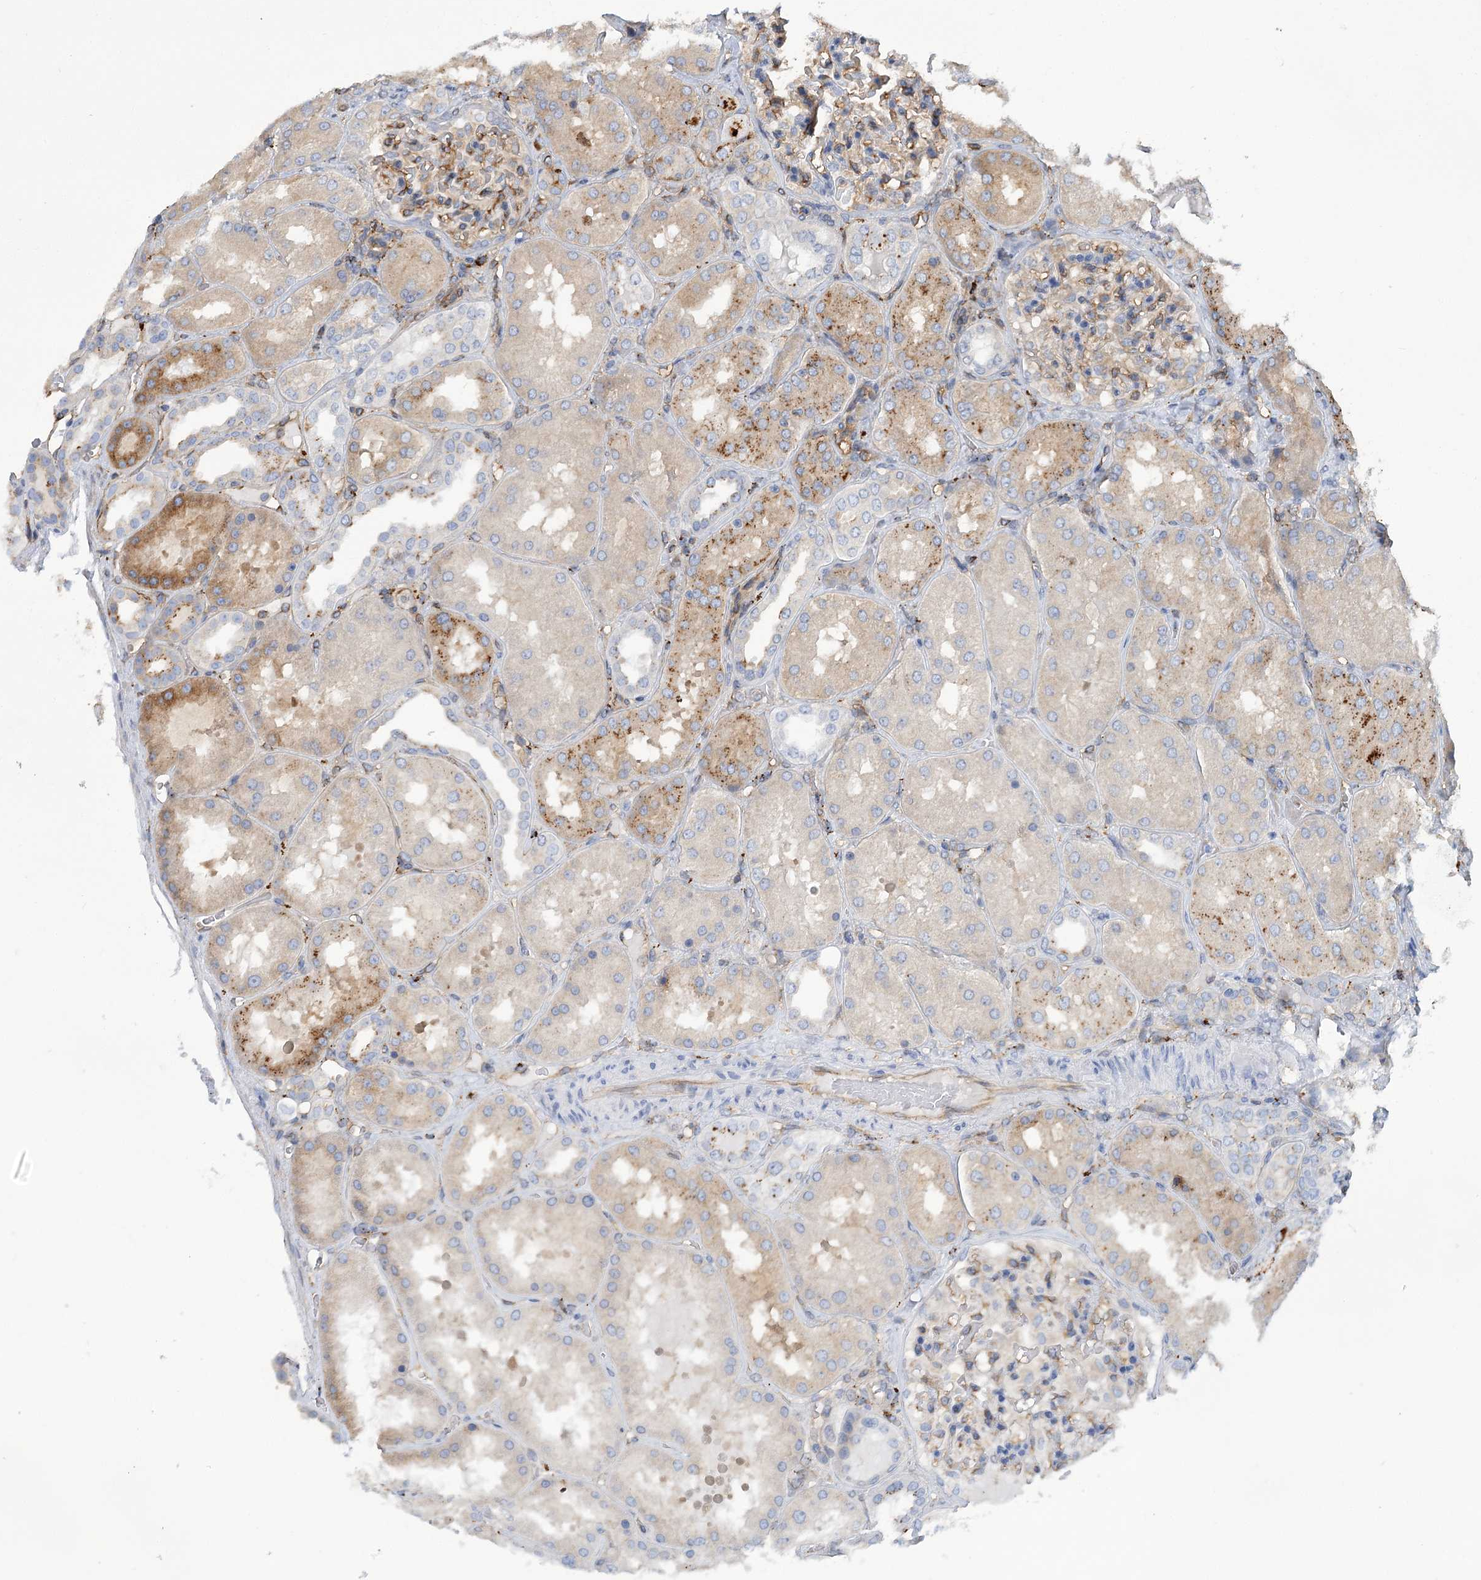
{"staining": {"intensity": "weak", "quantity": "25%-75%", "location": "cytoplasmic/membranous"}, "tissue": "kidney", "cell_type": "Cells in glomeruli", "image_type": "normal", "snomed": [{"axis": "morphology", "description": "Normal tissue, NOS"}, {"axis": "topography", "description": "Kidney"}], "caption": "Immunohistochemistry micrograph of benign kidney stained for a protein (brown), which displays low levels of weak cytoplasmic/membranous positivity in about 25%-75% of cells in glomeruli.", "gene": "GUSB", "patient": {"sex": "female", "age": 56}}